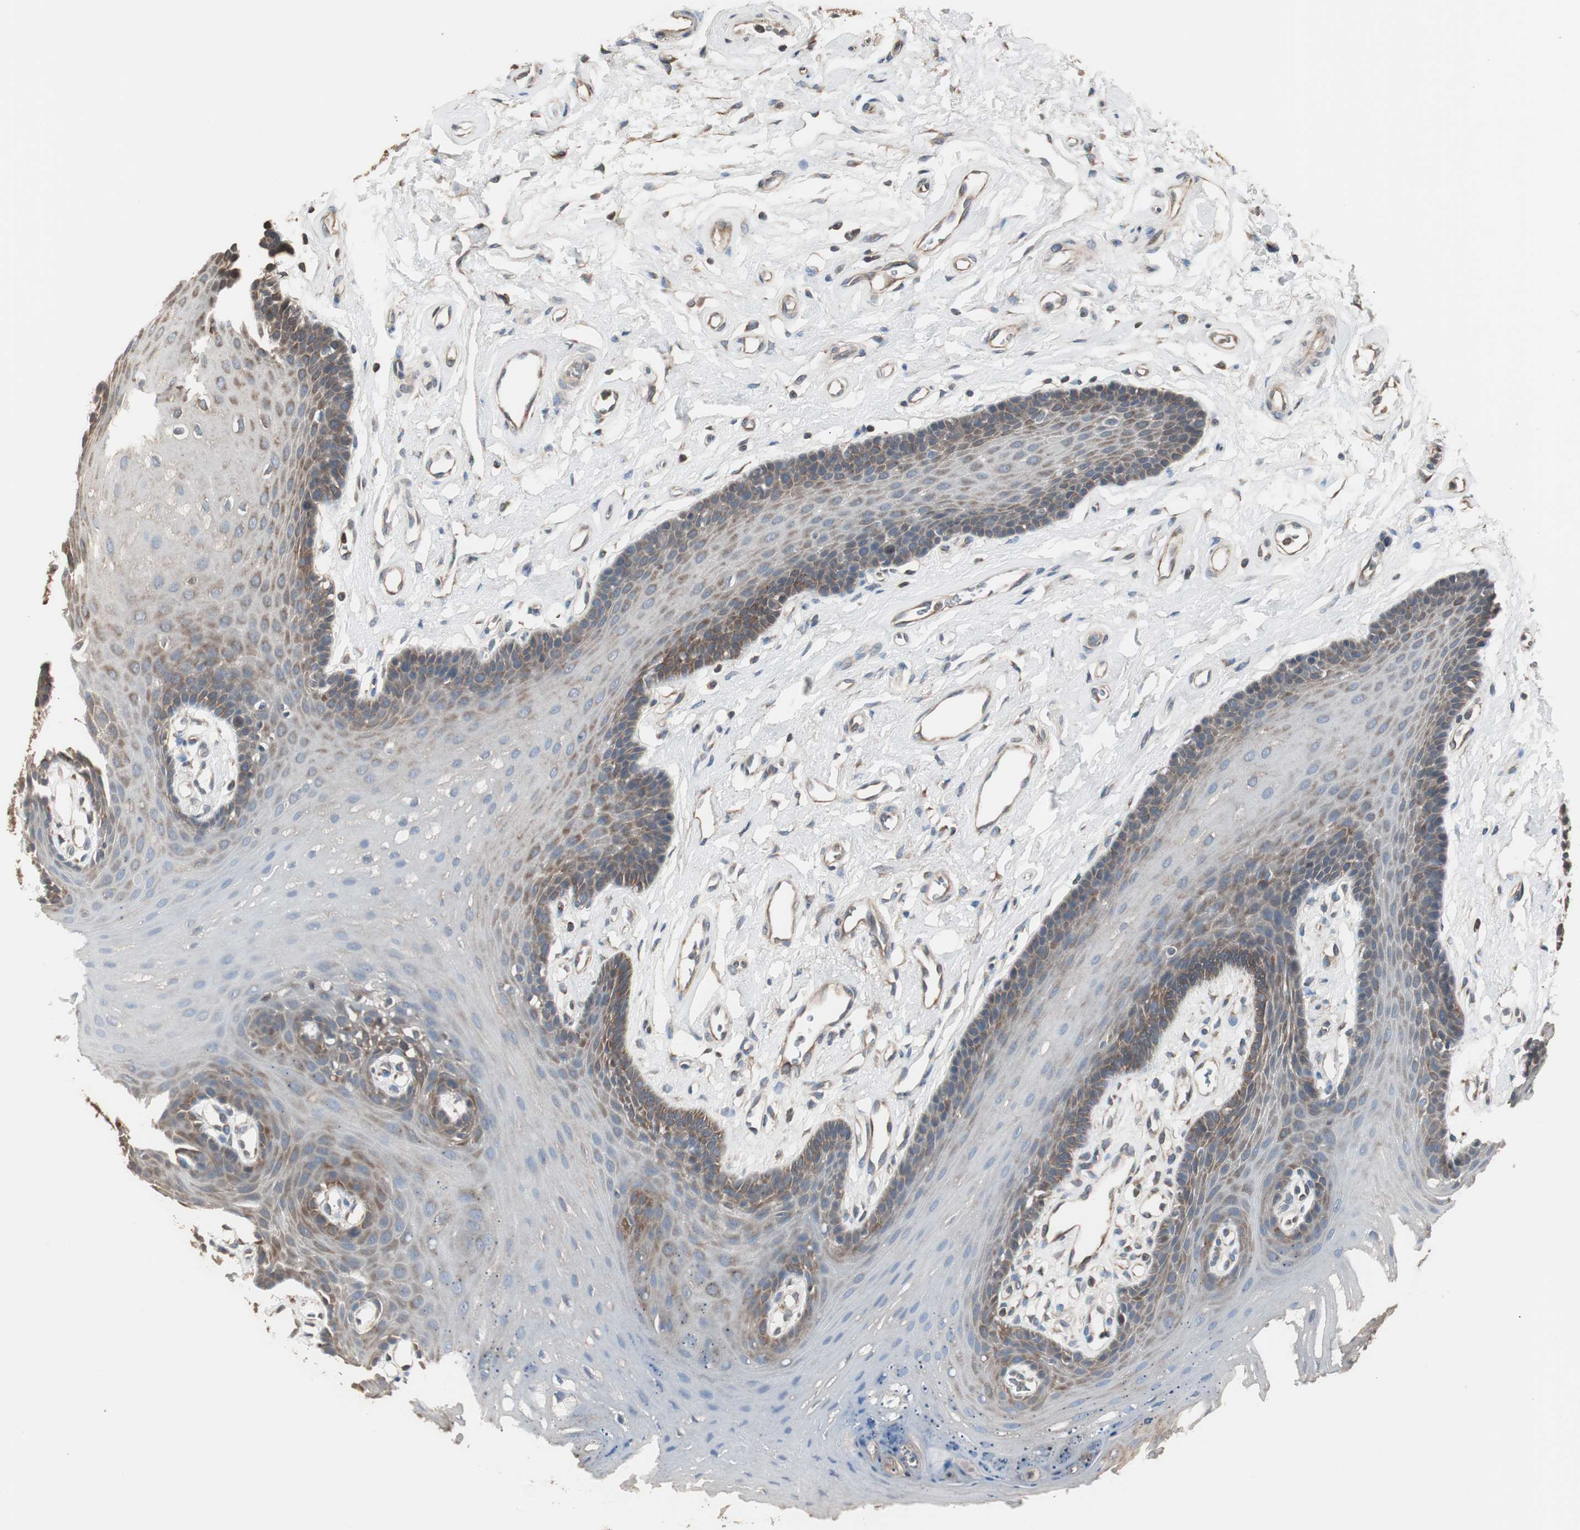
{"staining": {"intensity": "moderate", "quantity": ">75%", "location": "cytoplasmic/membranous"}, "tissue": "oral mucosa", "cell_type": "Squamous epithelial cells", "image_type": "normal", "snomed": [{"axis": "morphology", "description": "Normal tissue, NOS"}, {"axis": "topography", "description": "Oral tissue"}], "caption": "Human oral mucosa stained for a protein (brown) shows moderate cytoplasmic/membranous positive expression in approximately >75% of squamous epithelial cells.", "gene": "CAPNS1", "patient": {"sex": "male", "age": 62}}